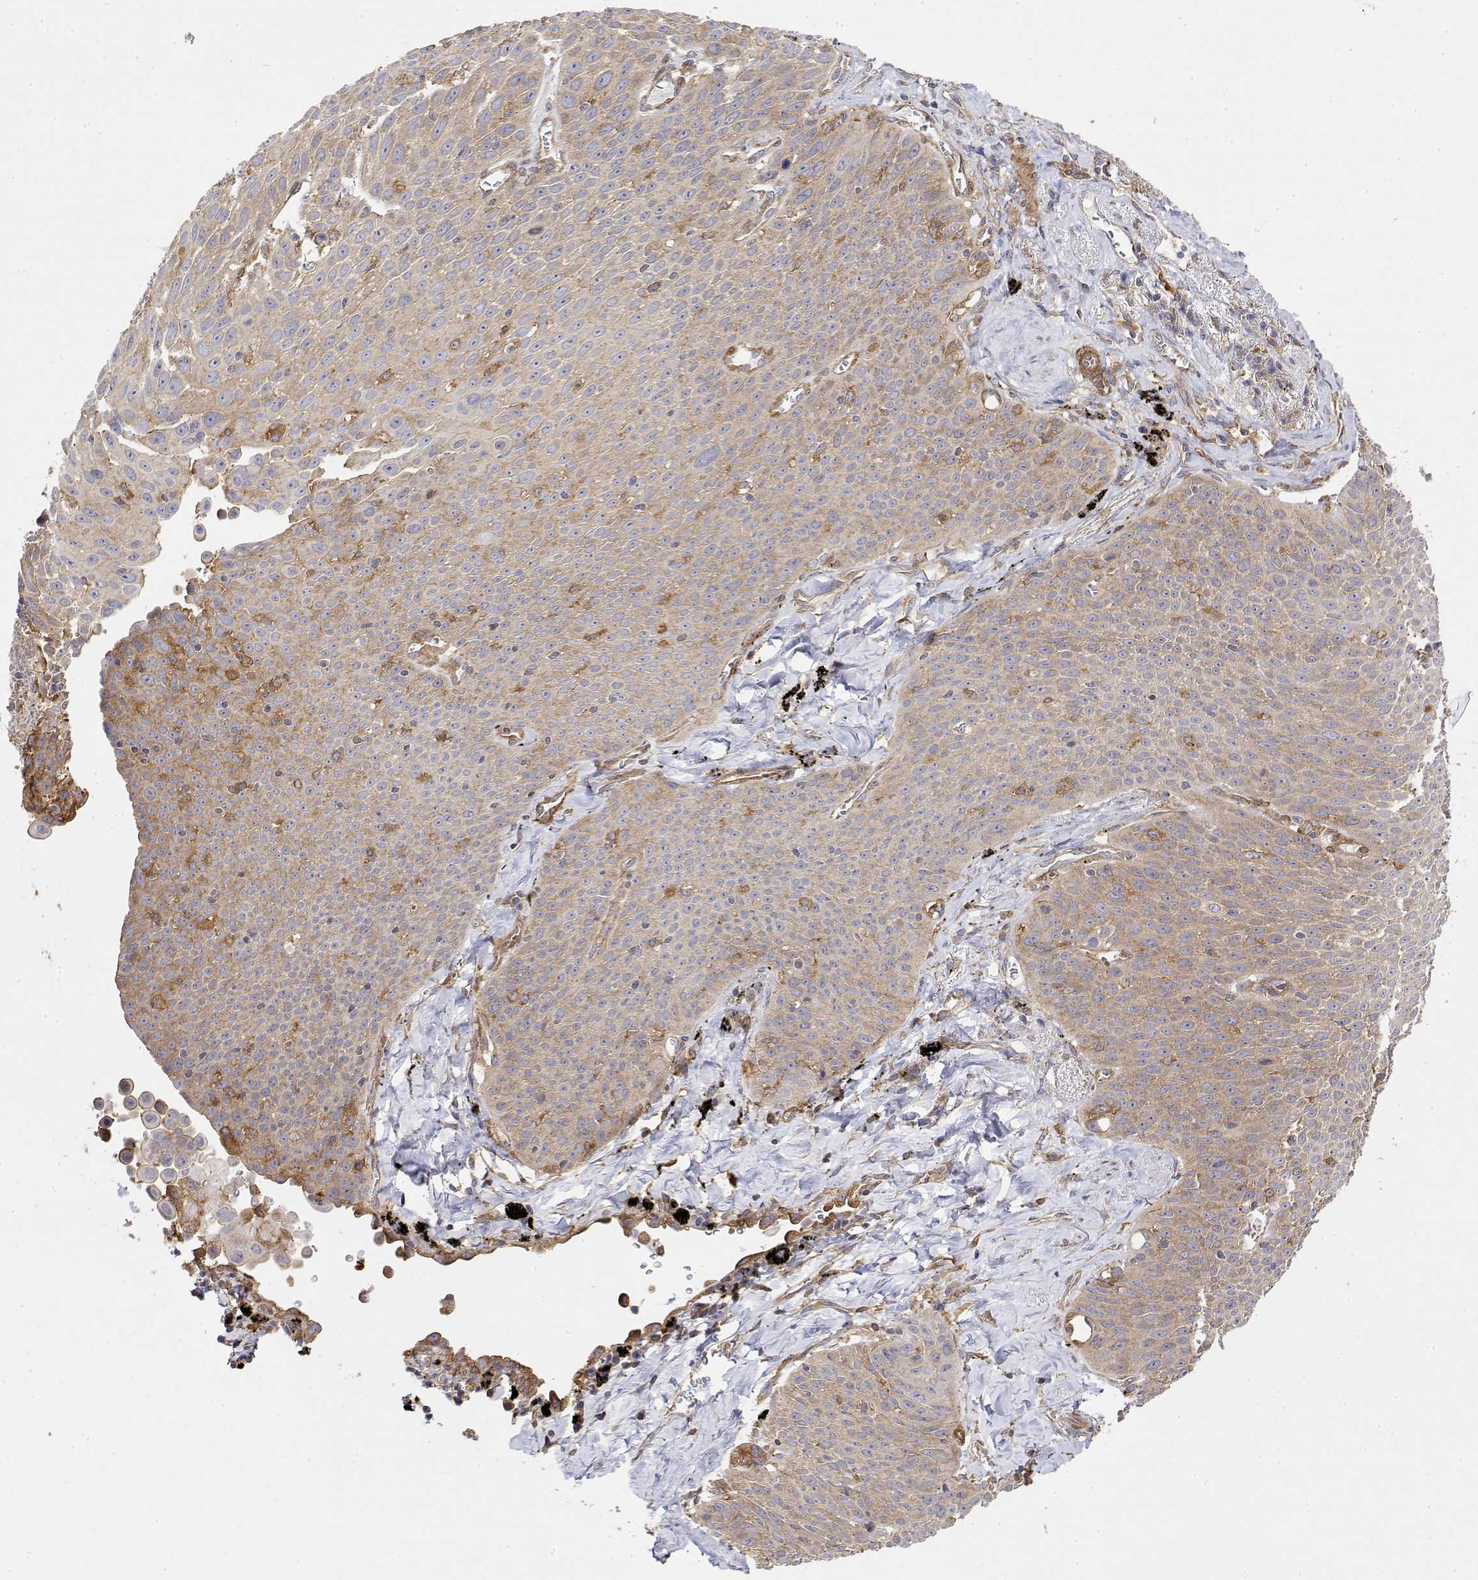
{"staining": {"intensity": "weak", "quantity": "25%-75%", "location": "cytoplasmic/membranous"}, "tissue": "lung cancer", "cell_type": "Tumor cells", "image_type": "cancer", "snomed": [{"axis": "morphology", "description": "Squamous cell carcinoma, NOS"}, {"axis": "morphology", "description": "Squamous cell carcinoma, metastatic, NOS"}, {"axis": "topography", "description": "Lymph node"}, {"axis": "topography", "description": "Lung"}], "caption": "High-power microscopy captured an immunohistochemistry photomicrograph of squamous cell carcinoma (lung), revealing weak cytoplasmic/membranous positivity in about 25%-75% of tumor cells.", "gene": "PACSIN2", "patient": {"sex": "female", "age": 62}}